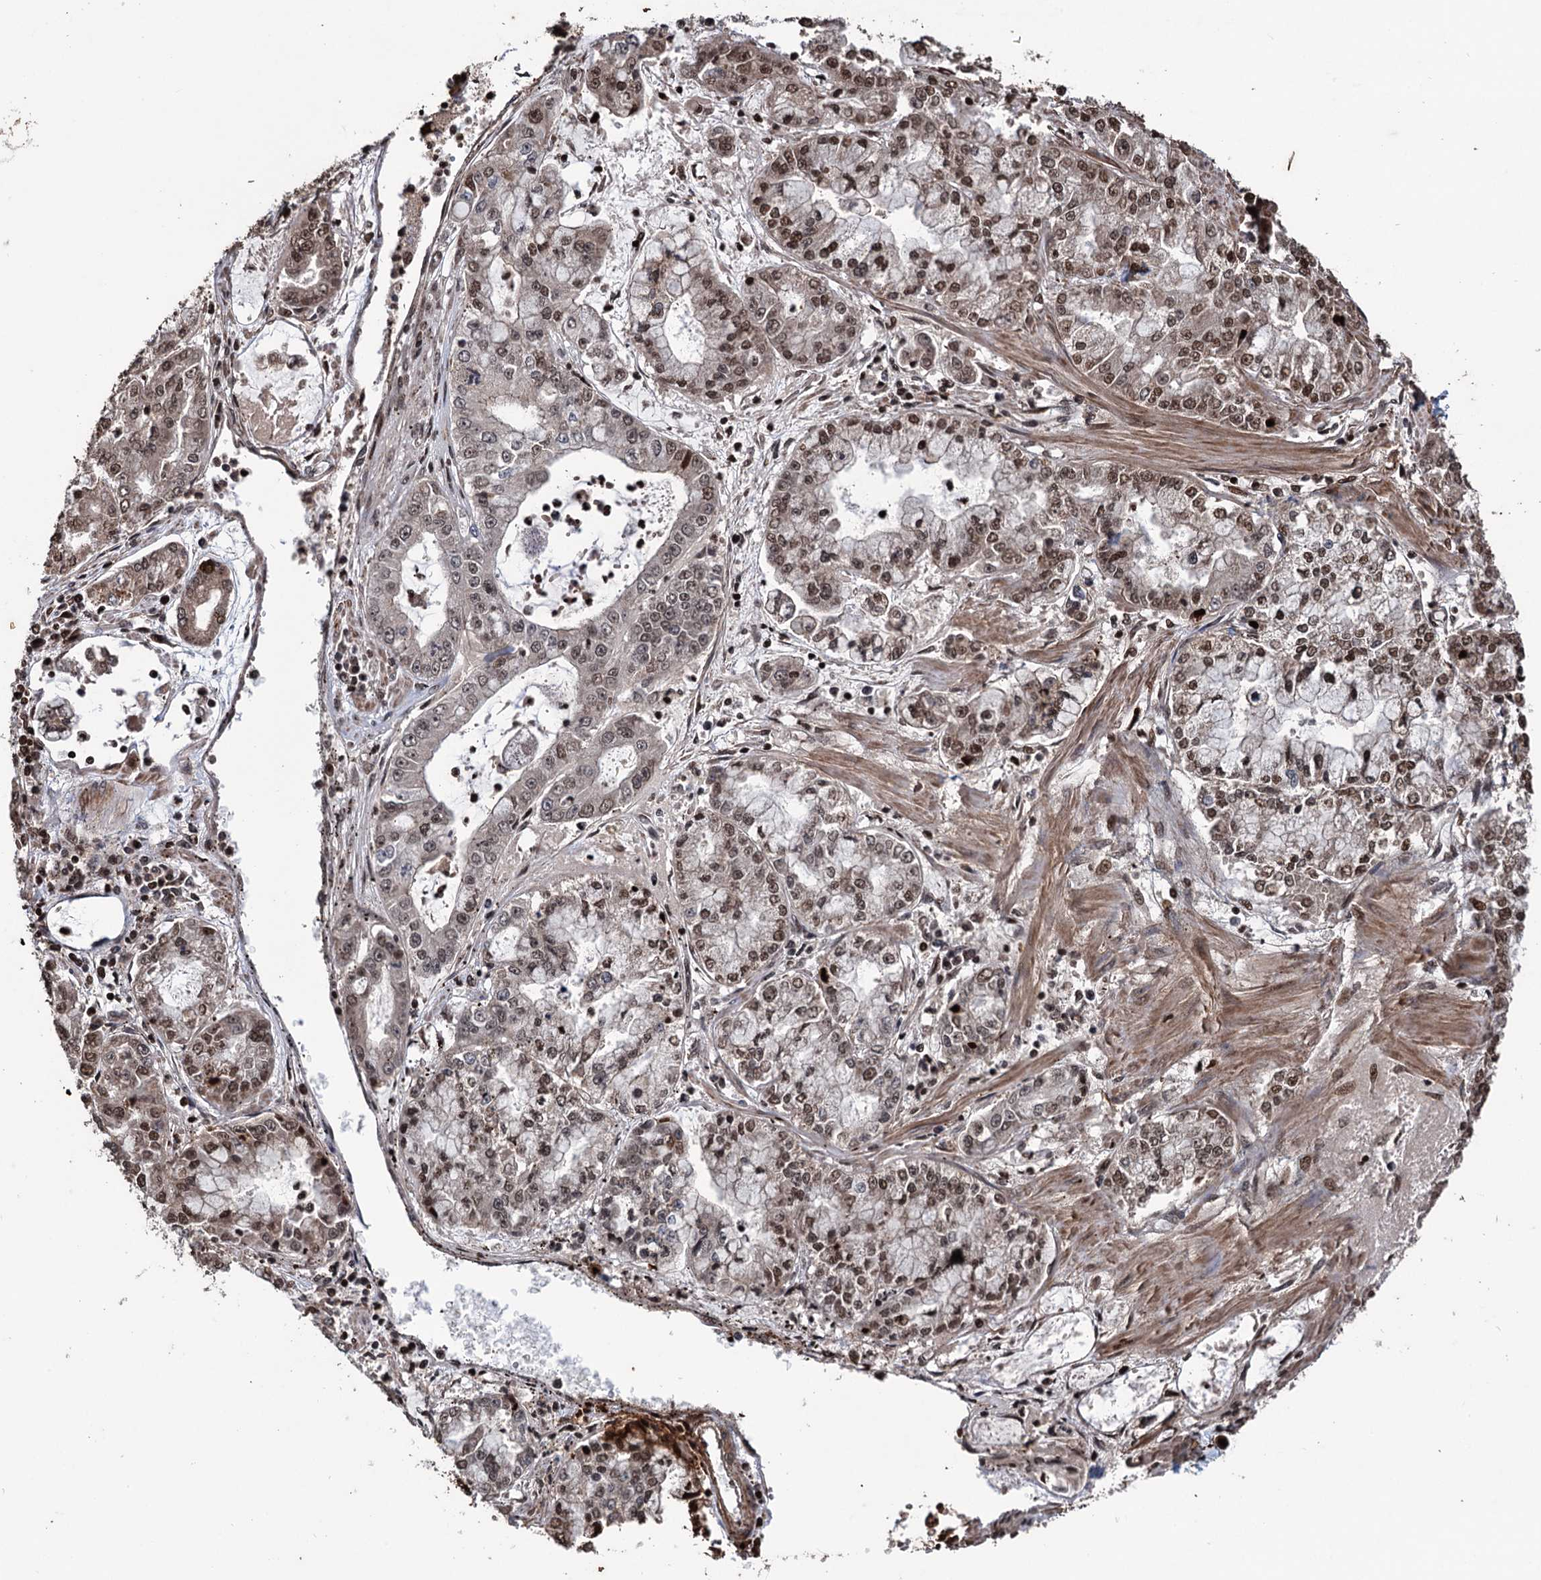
{"staining": {"intensity": "moderate", "quantity": ">75%", "location": "cytoplasmic/membranous,nuclear"}, "tissue": "stomach cancer", "cell_type": "Tumor cells", "image_type": "cancer", "snomed": [{"axis": "morphology", "description": "Adenocarcinoma, NOS"}, {"axis": "topography", "description": "Stomach"}], "caption": "A photomicrograph showing moderate cytoplasmic/membranous and nuclear expression in about >75% of tumor cells in stomach cancer, as visualized by brown immunohistochemical staining.", "gene": "EYA4", "patient": {"sex": "male", "age": 76}}